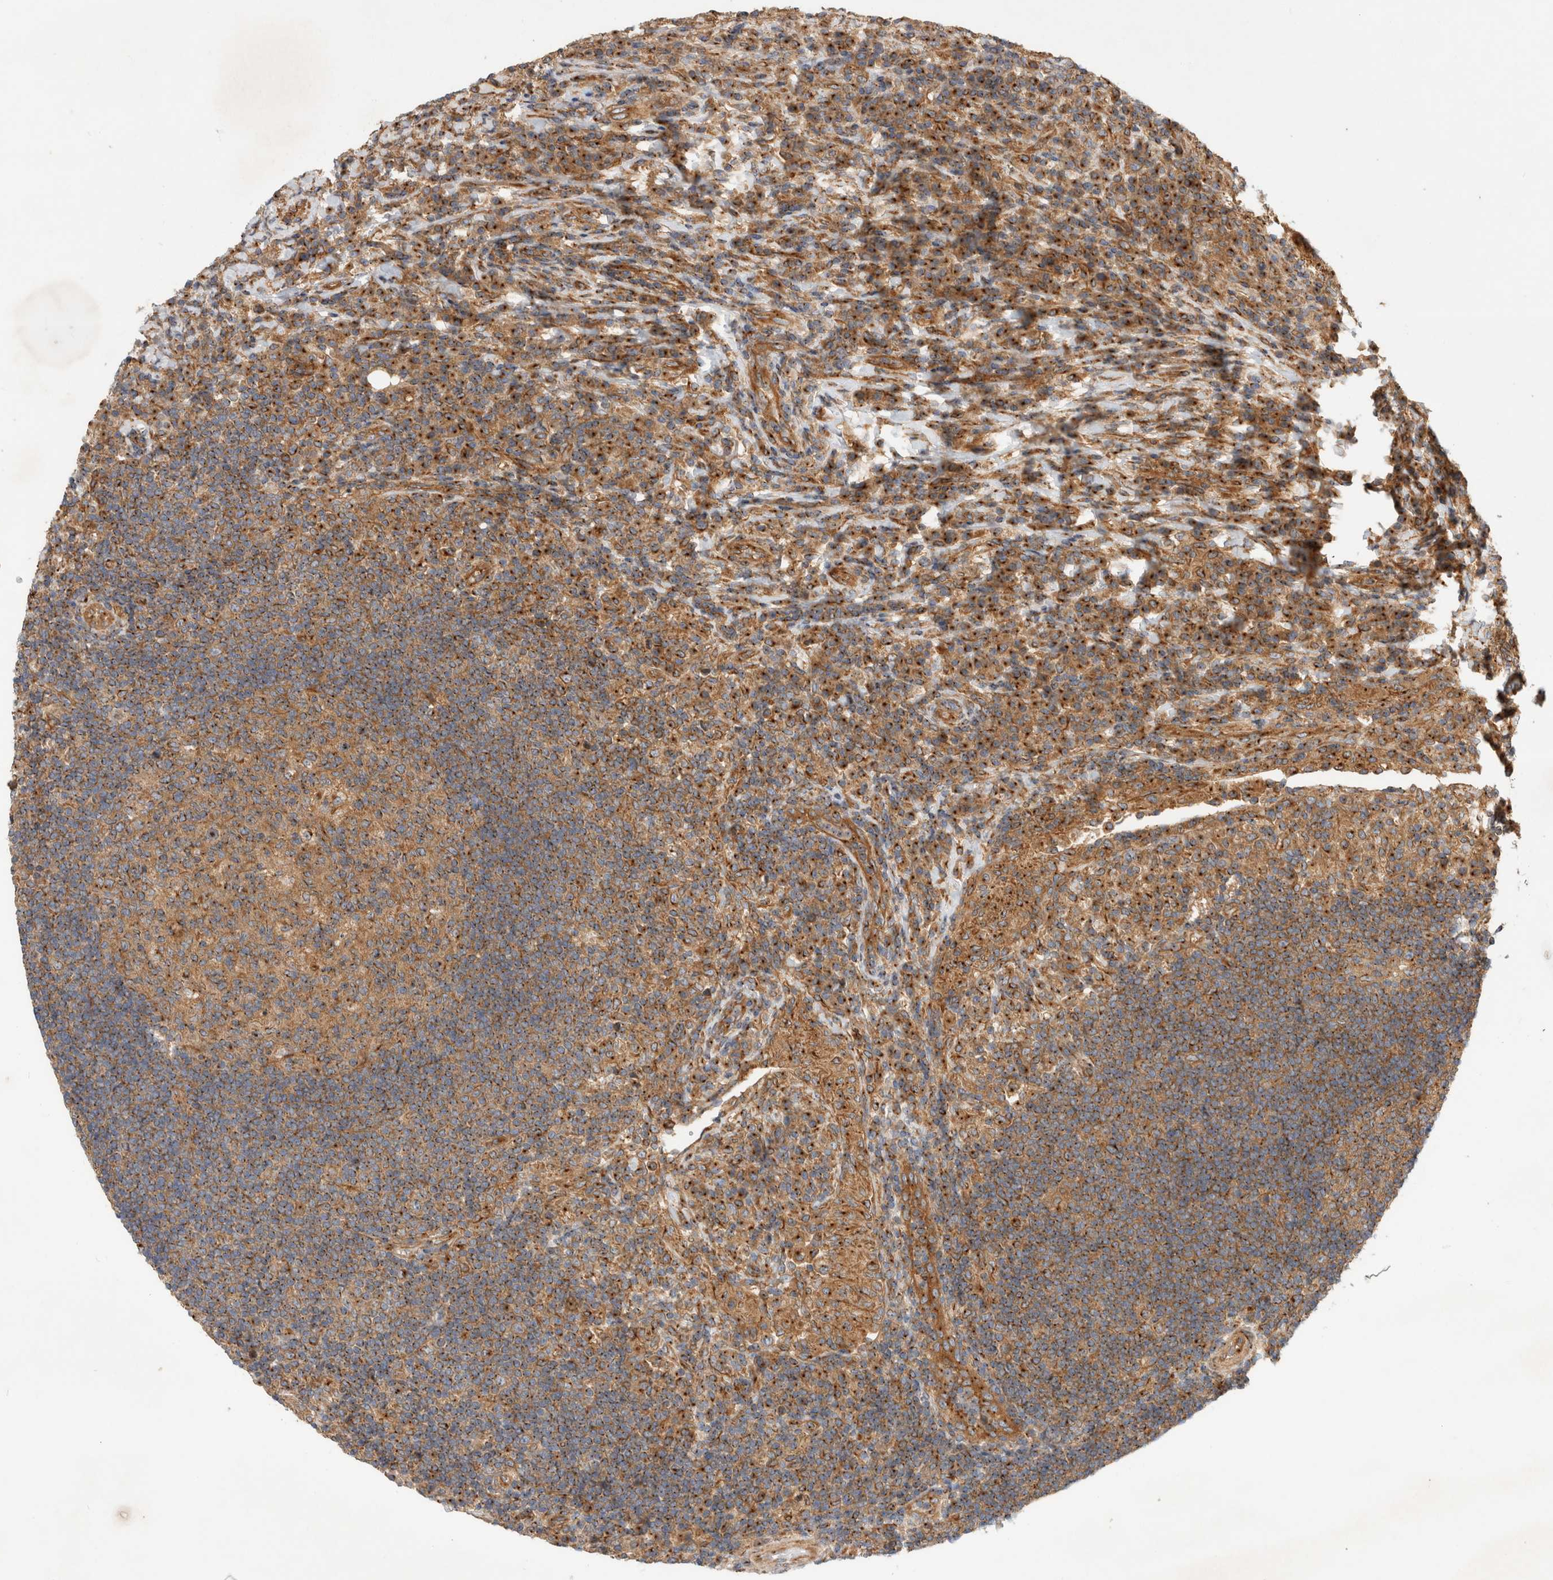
{"staining": {"intensity": "moderate", "quantity": ">75%", "location": "cytoplasmic/membranous"}, "tissue": "lymph node", "cell_type": "Germinal center cells", "image_type": "normal", "snomed": [{"axis": "morphology", "description": "Normal tissue, NOS"}, {"axis": "topography", "description": "Lymph node"}], "caption": "Germinal center cells reveal medium levels of moderate cytoplasmic/membranous positivity in approximately >75% of cells in benign human lymph node. (Brightfield microscopy of DAB IHC at high magnification).", "gene": "GPR150", "patient": {"sex": "female", "age": 53}}